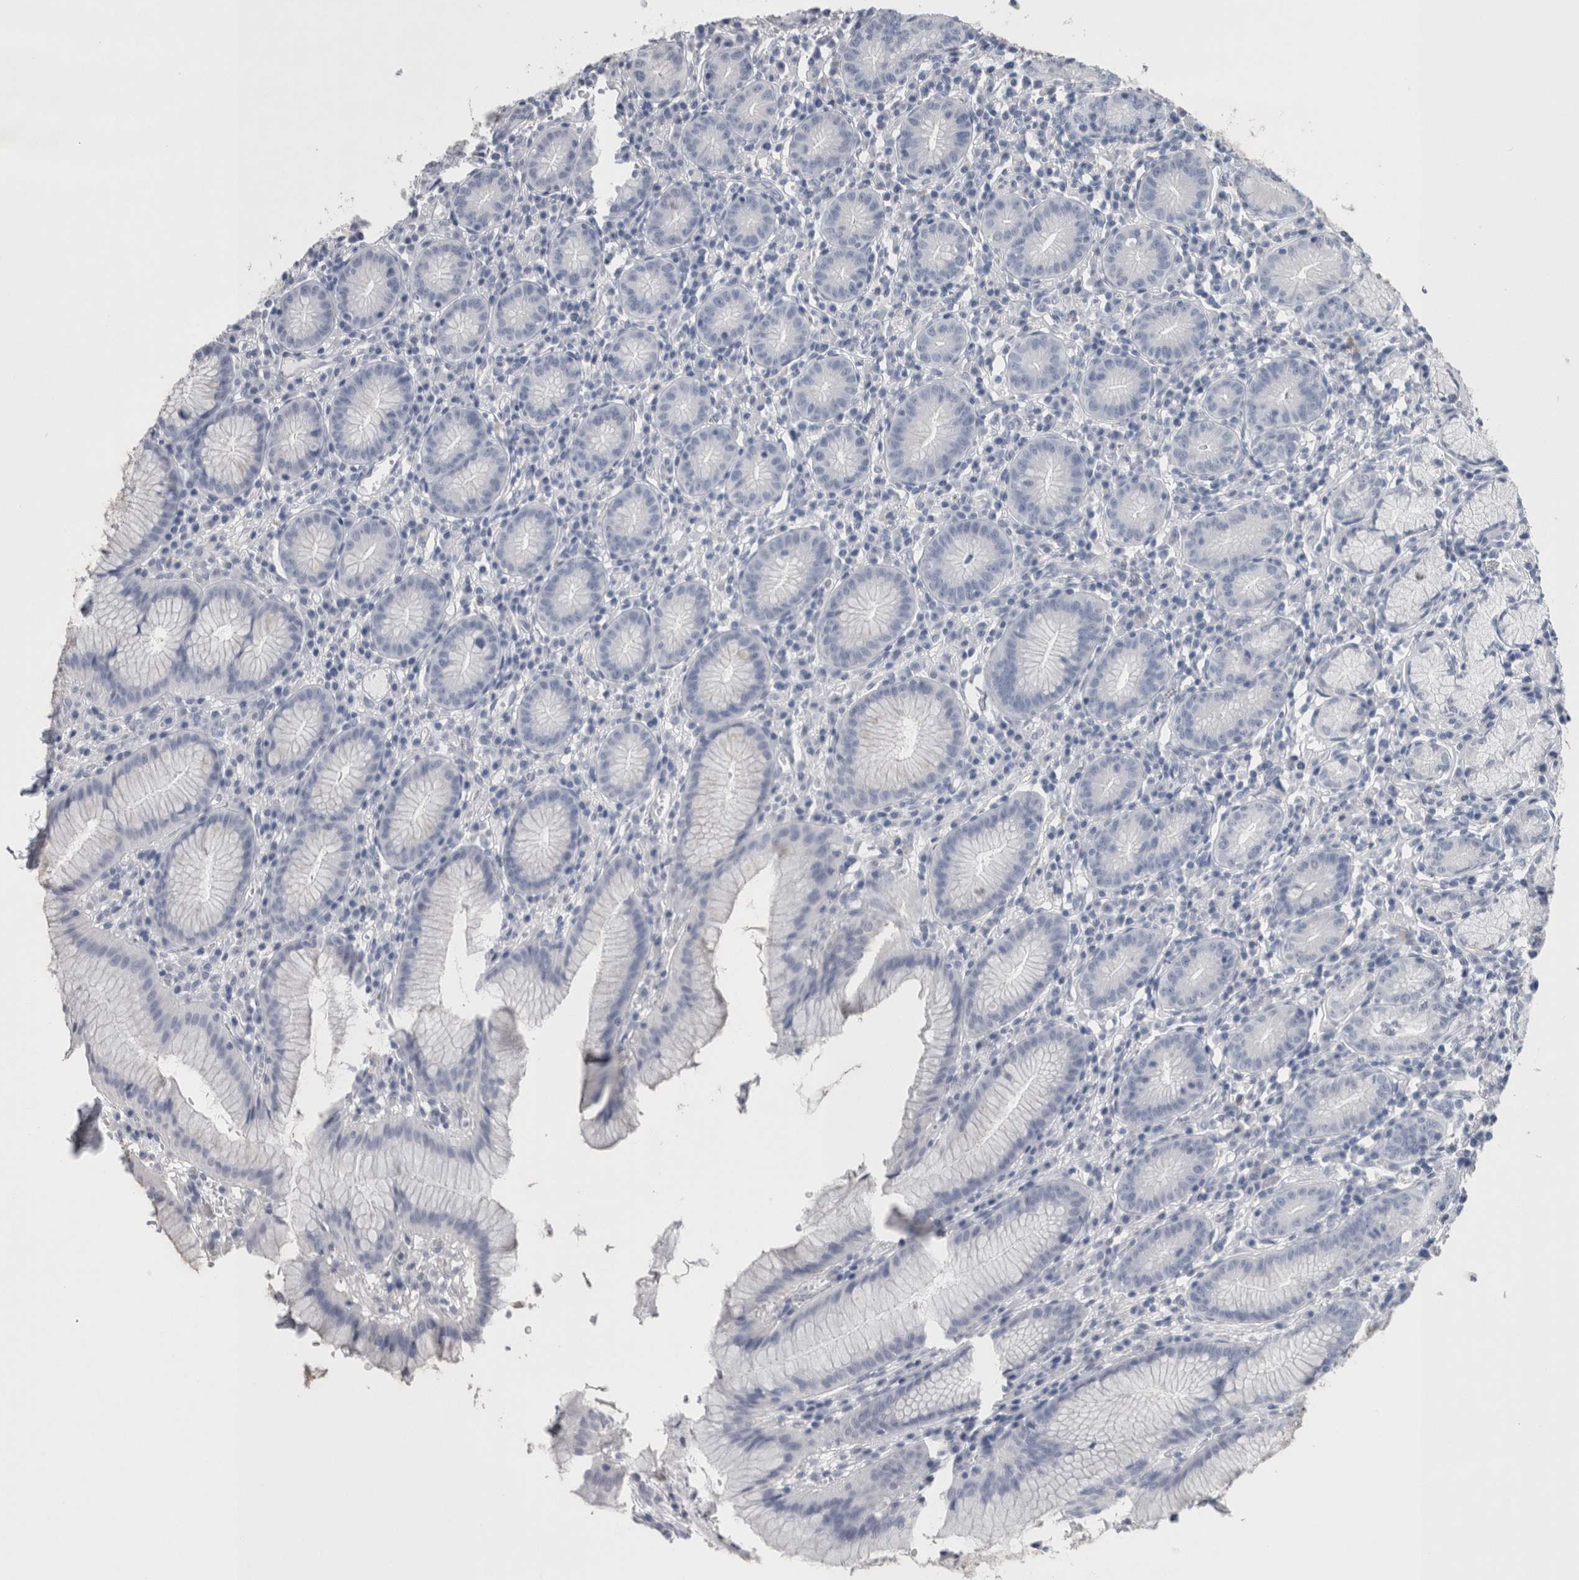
{"staining": {"intensity": "negative", "quantity": "none", "location": "none"}, "tissue": "stomach", "cell_type": "Glandular cells", "image_type": "normal", "snomed": [{"axis": "morphology", "description": "Normal tissue, NOS"}, {"axis": "topography", "description": "Stomach"}], "caption": "The image displays no significant expression in glandular cells of stomach.", "gene": "CA8", "patient": {"sex": "male", "age": 55}}